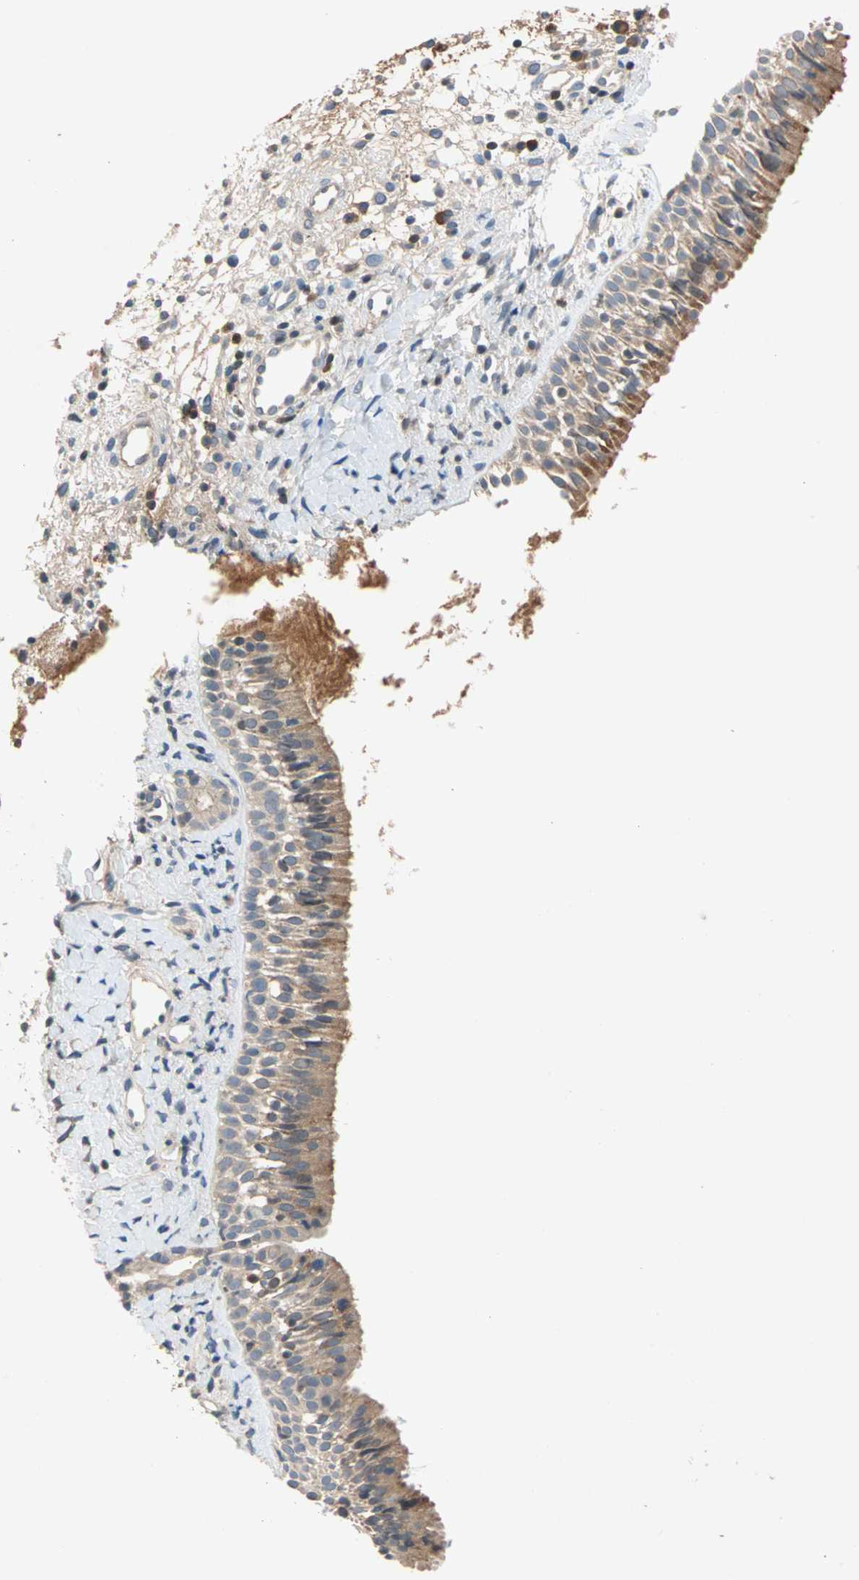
{"staining": {"intensity": "moderate", "quantity": "25%-75%", "location": "cytoplasmic/membranous"}, "tissue": "nasopharynx", "cell_type": "Respiratory epithelial cells", "image_type": "normal", "snomed": [{"axis": "morphology", "description": "Normal tissue, NOS"}, {"axis": "topography", "description": "Nasopharynx"}], "caption": "Immunohistochemical staining of unremarkable nasopharynx reveals medium levels of moderate cytoplasmic/membranous staining in about 25%-75% of respiratory epithelial cells.", "gene": "MAP4K1", "patient": {"sex": "male", "age": 22}}